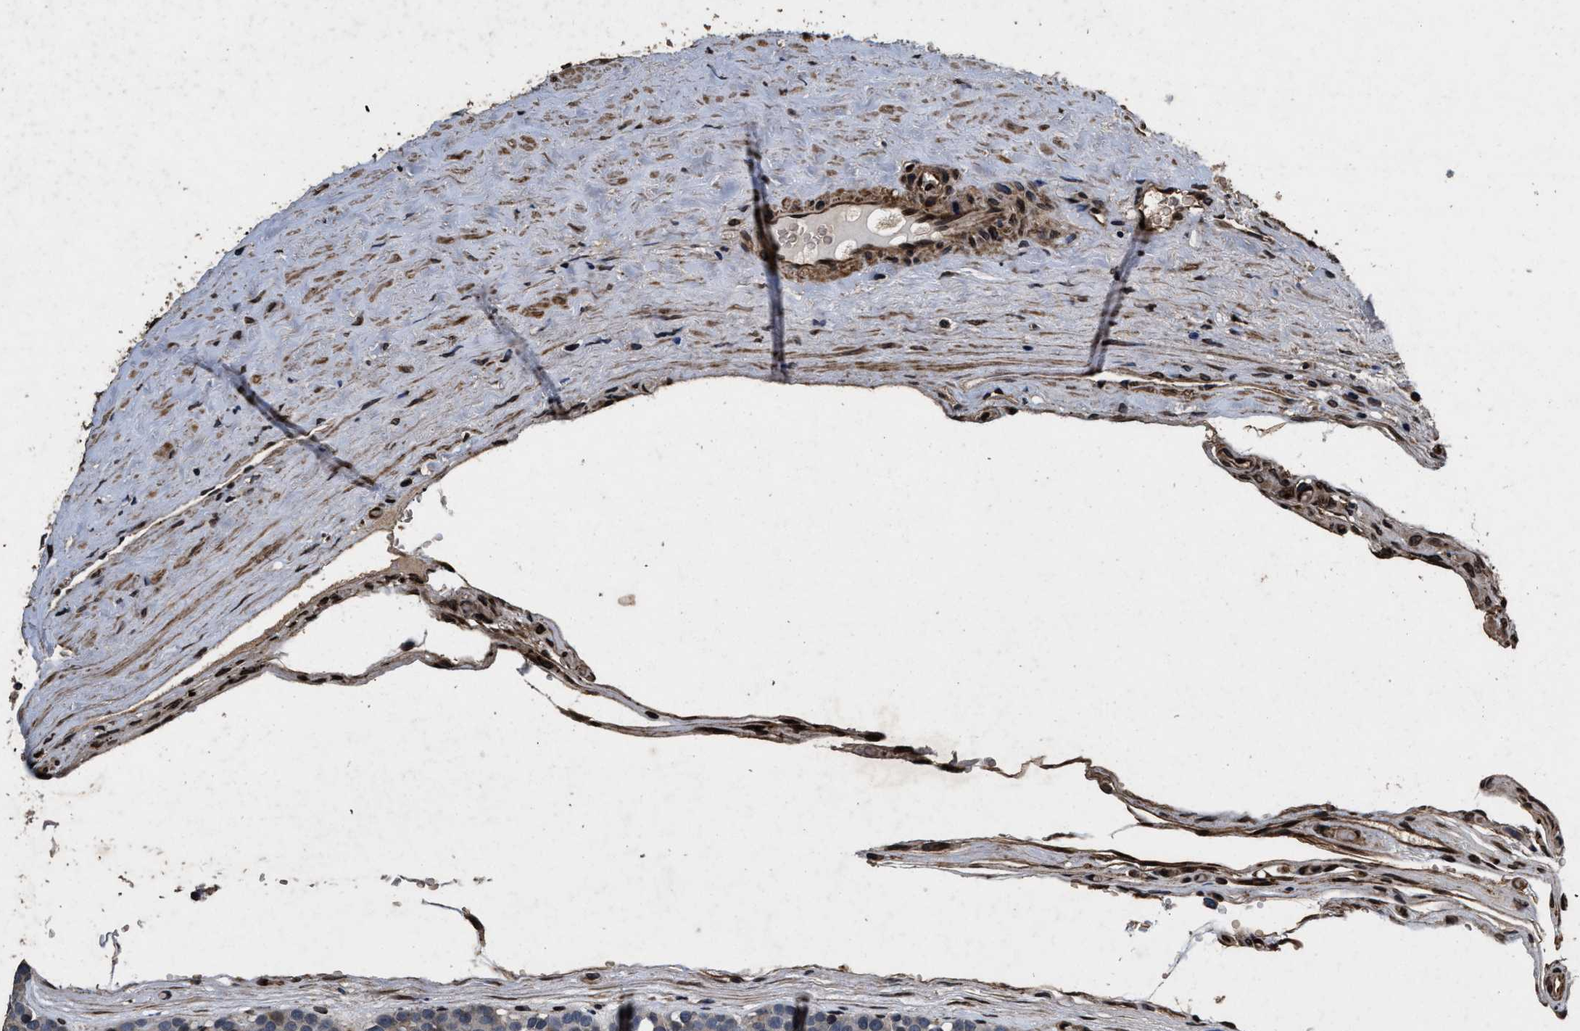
{"staining": {"intensity": "weak", "quantity": "<25%", "location": "cytoplasmic/membranous"}, "tissue": "testis cancer", "cell_type": "Tumor cells", "image_type": "cancer", "snomed": [{"axis": "morphology", "description": "Seminoma, NOS"}, {"axis": "topography", "description": "Testis"}], "caption": "The histopathology image reveals no staining of tumor cells in testis cancer.", "gene": "ACCS", "patient": {"sex": "male", "age": 71}}